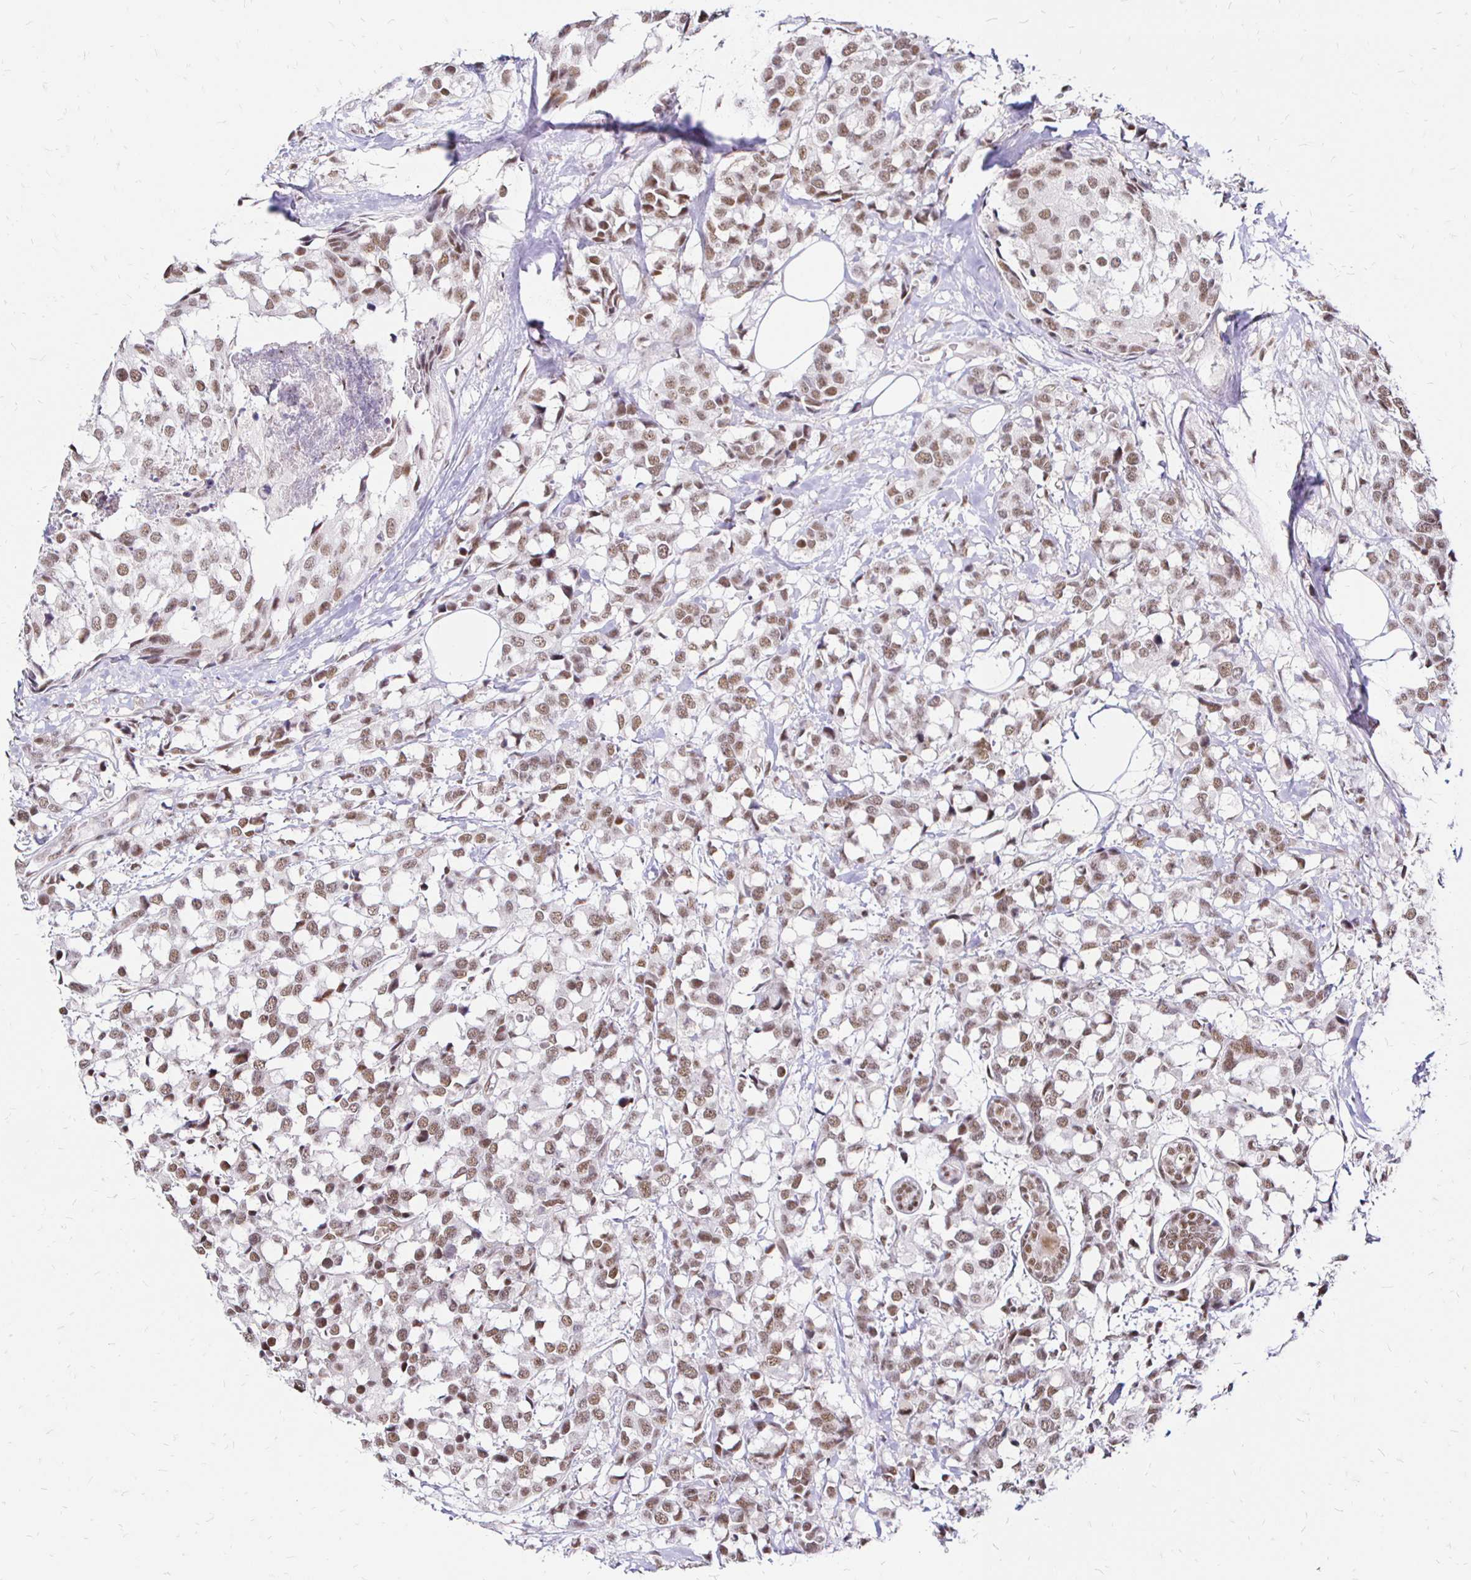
{"staining": {"intensity": "moderate", "quantity": ">75%", "location": "nuclear"}, "tissue": "breast cancer", "cell_type": "Tumor cells", "image_type": "cancer", "snomed": [{"axis": "morphology", "description": "Lobular carcinoma"}, {"axis": "topography", "description": "Breast"}], "caption": "This is an image of immunohistochemistry staining of lobular carcinoma (breast), which shows moderate expression in the nuclear of tumor cells.", "gene": "SIN3A", "patient": {"sex": "female", "age": 59}}